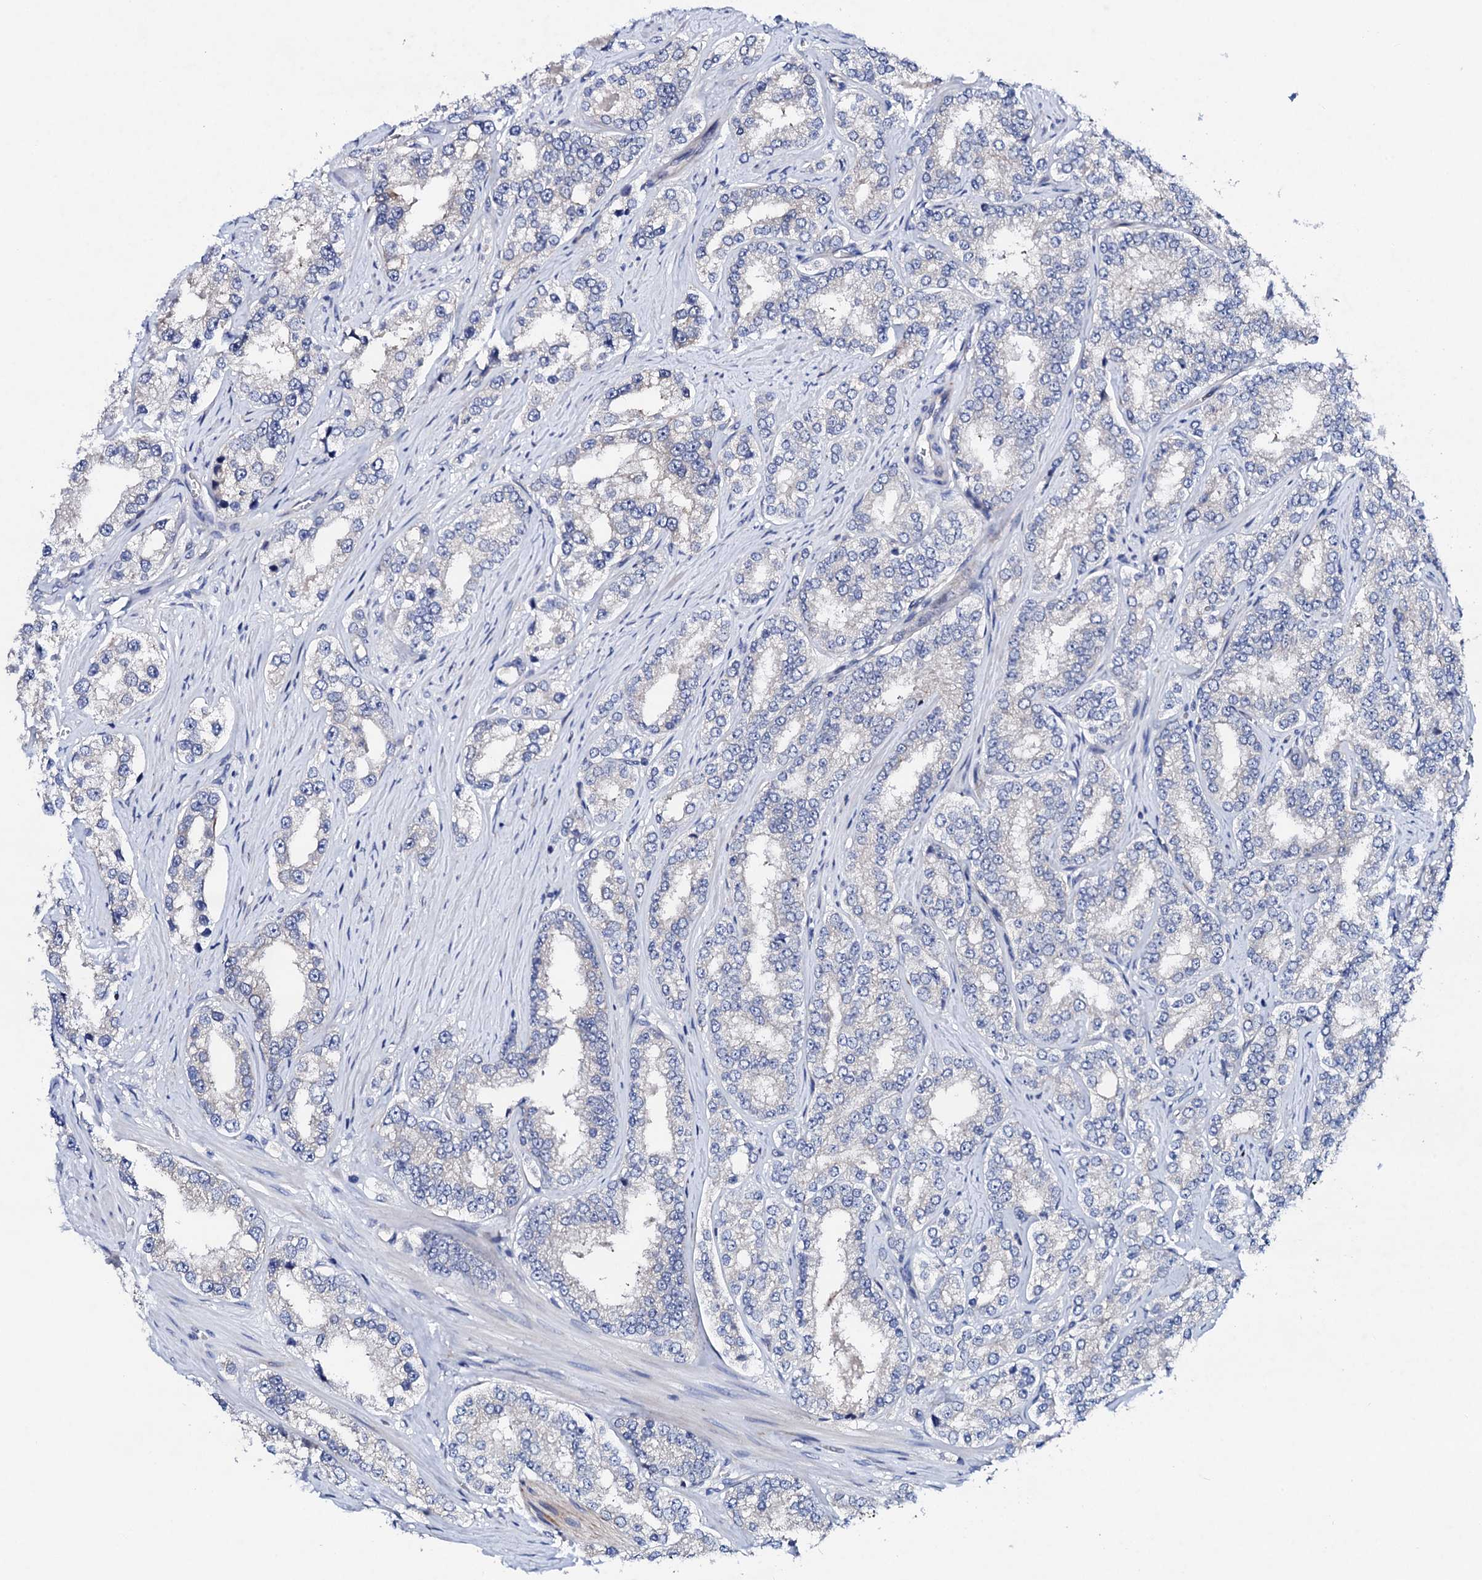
{"staining": {"intensity": "negative", "quantity": "none", "location": "none"}, "tissue": "prostate cancer", "cell_type": "Tumor cells", "image_type": "cancer", "snomed": [{"axis": "morphology", "description": "Normal tissue, NOS"}, {"axis": "morphology", "description": "Adenocarcinoma, High grade"}, {"axis": "topography", "description": "Prostate"}], "caption": "IHC of high-grade adenocarcinoma (prostate) reveals no expression in tumor cells. The staining is performed using DAB (3,3'-diaminobenzidine) brown chromogen with nuclei counter-stained in using hematoxylin.", "gene": "TRDN", "patient": {"sex": "male", "age": 83}}